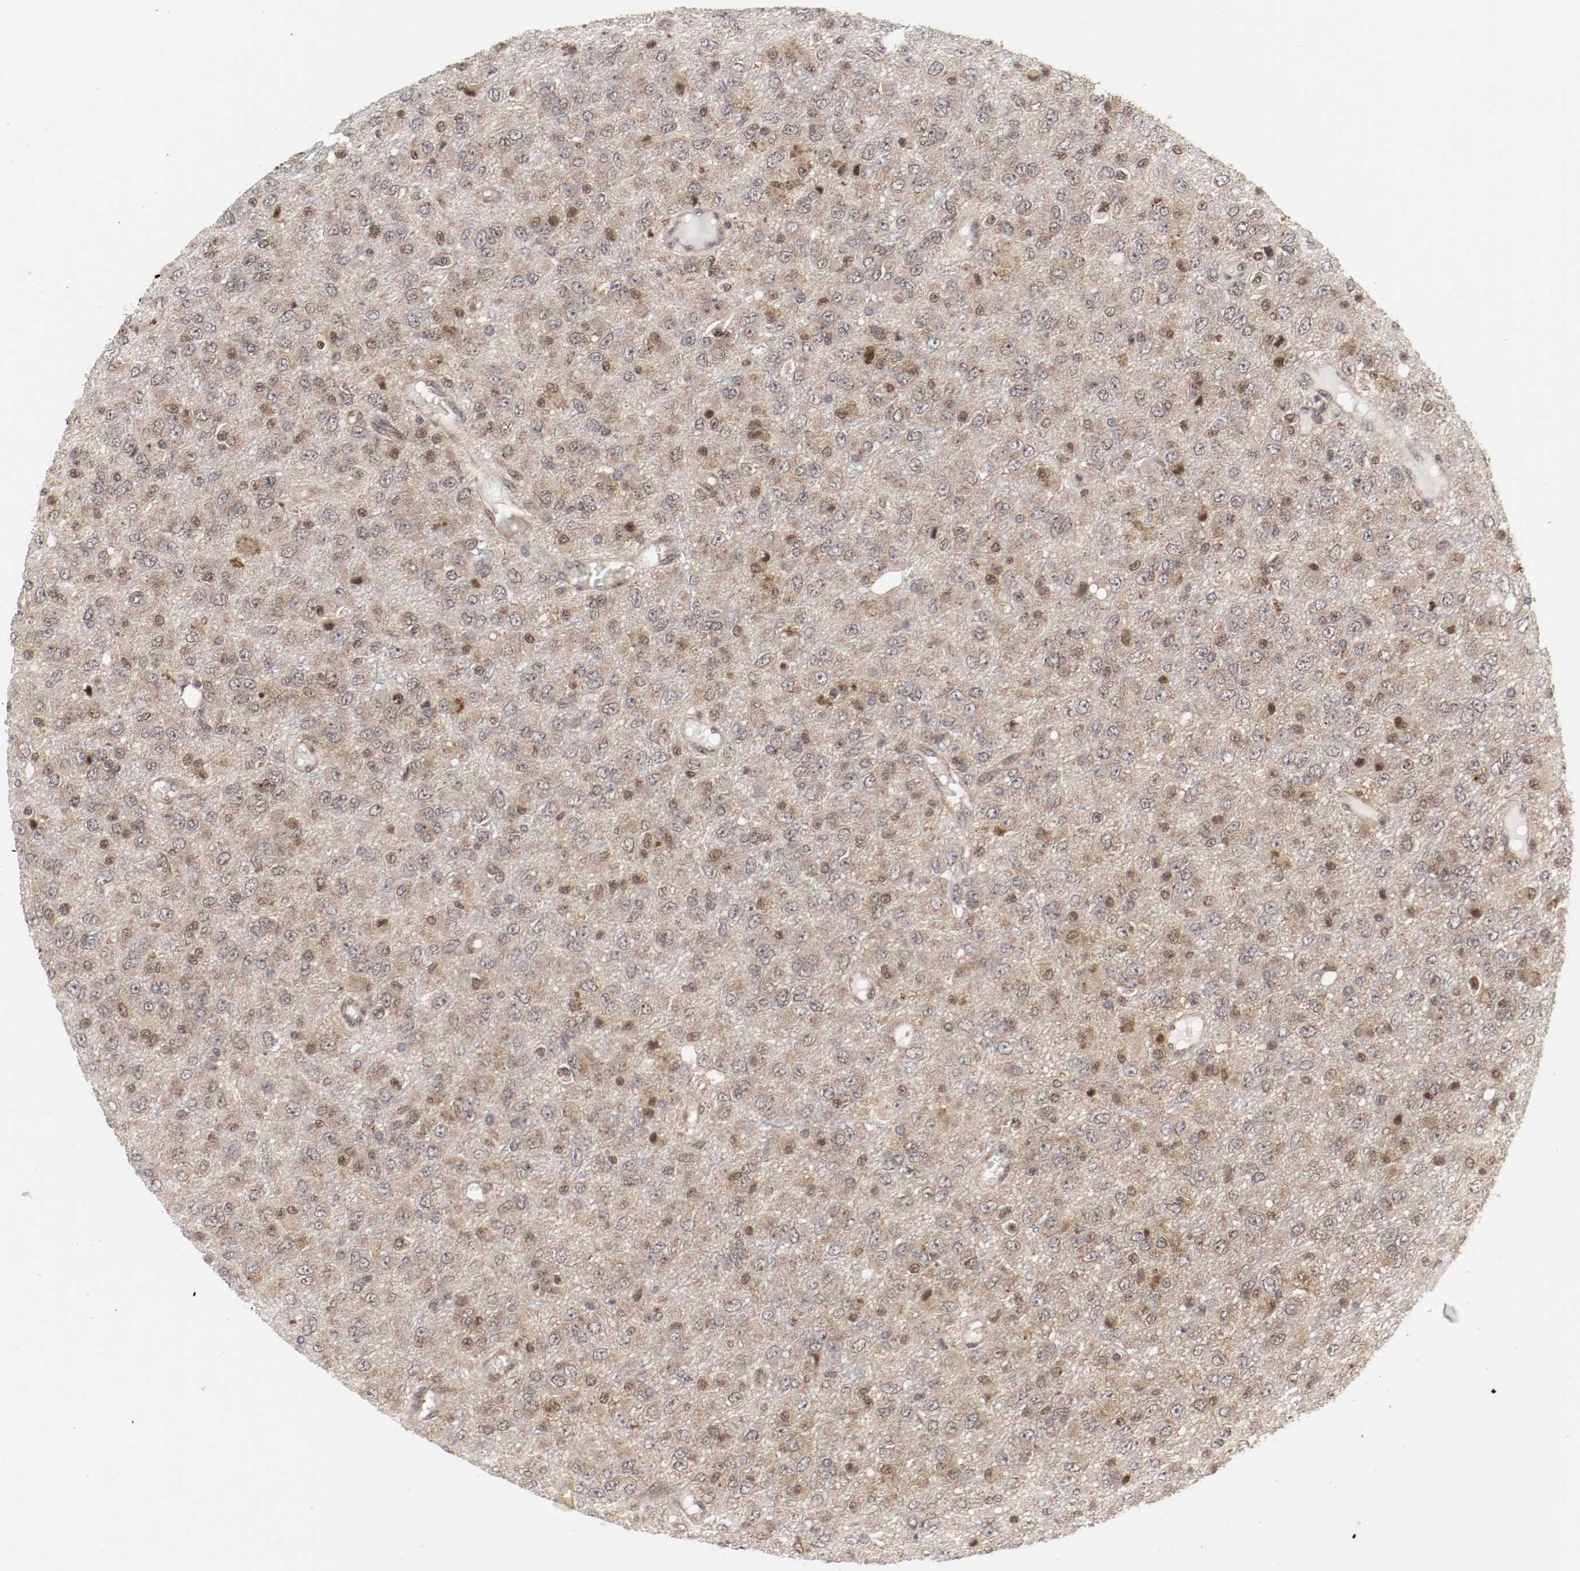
{"staining": {"intensity": "moderate", "quantity": ">75%", "location": "cytoplasmic/membranous,nuclear"}, "tissue": "glioma", "cell_type": "Tumor cells", "image_type": "cancer", "snomed": [{"axis": "morphology", "description": "Glioma, malignant, High grade"}, {"axis": "topography", "description": "pancreas cauda"}], "caption": "Glioma stained with DAB immunohistochemistry (IHC) demonstrates medium levels of moderate cytoplasmic/membranous and nuclear staining in approximately >75% of tumor cells.", "gene": "CSNK2B", "patient": {"sex": "male", "age": 60}}